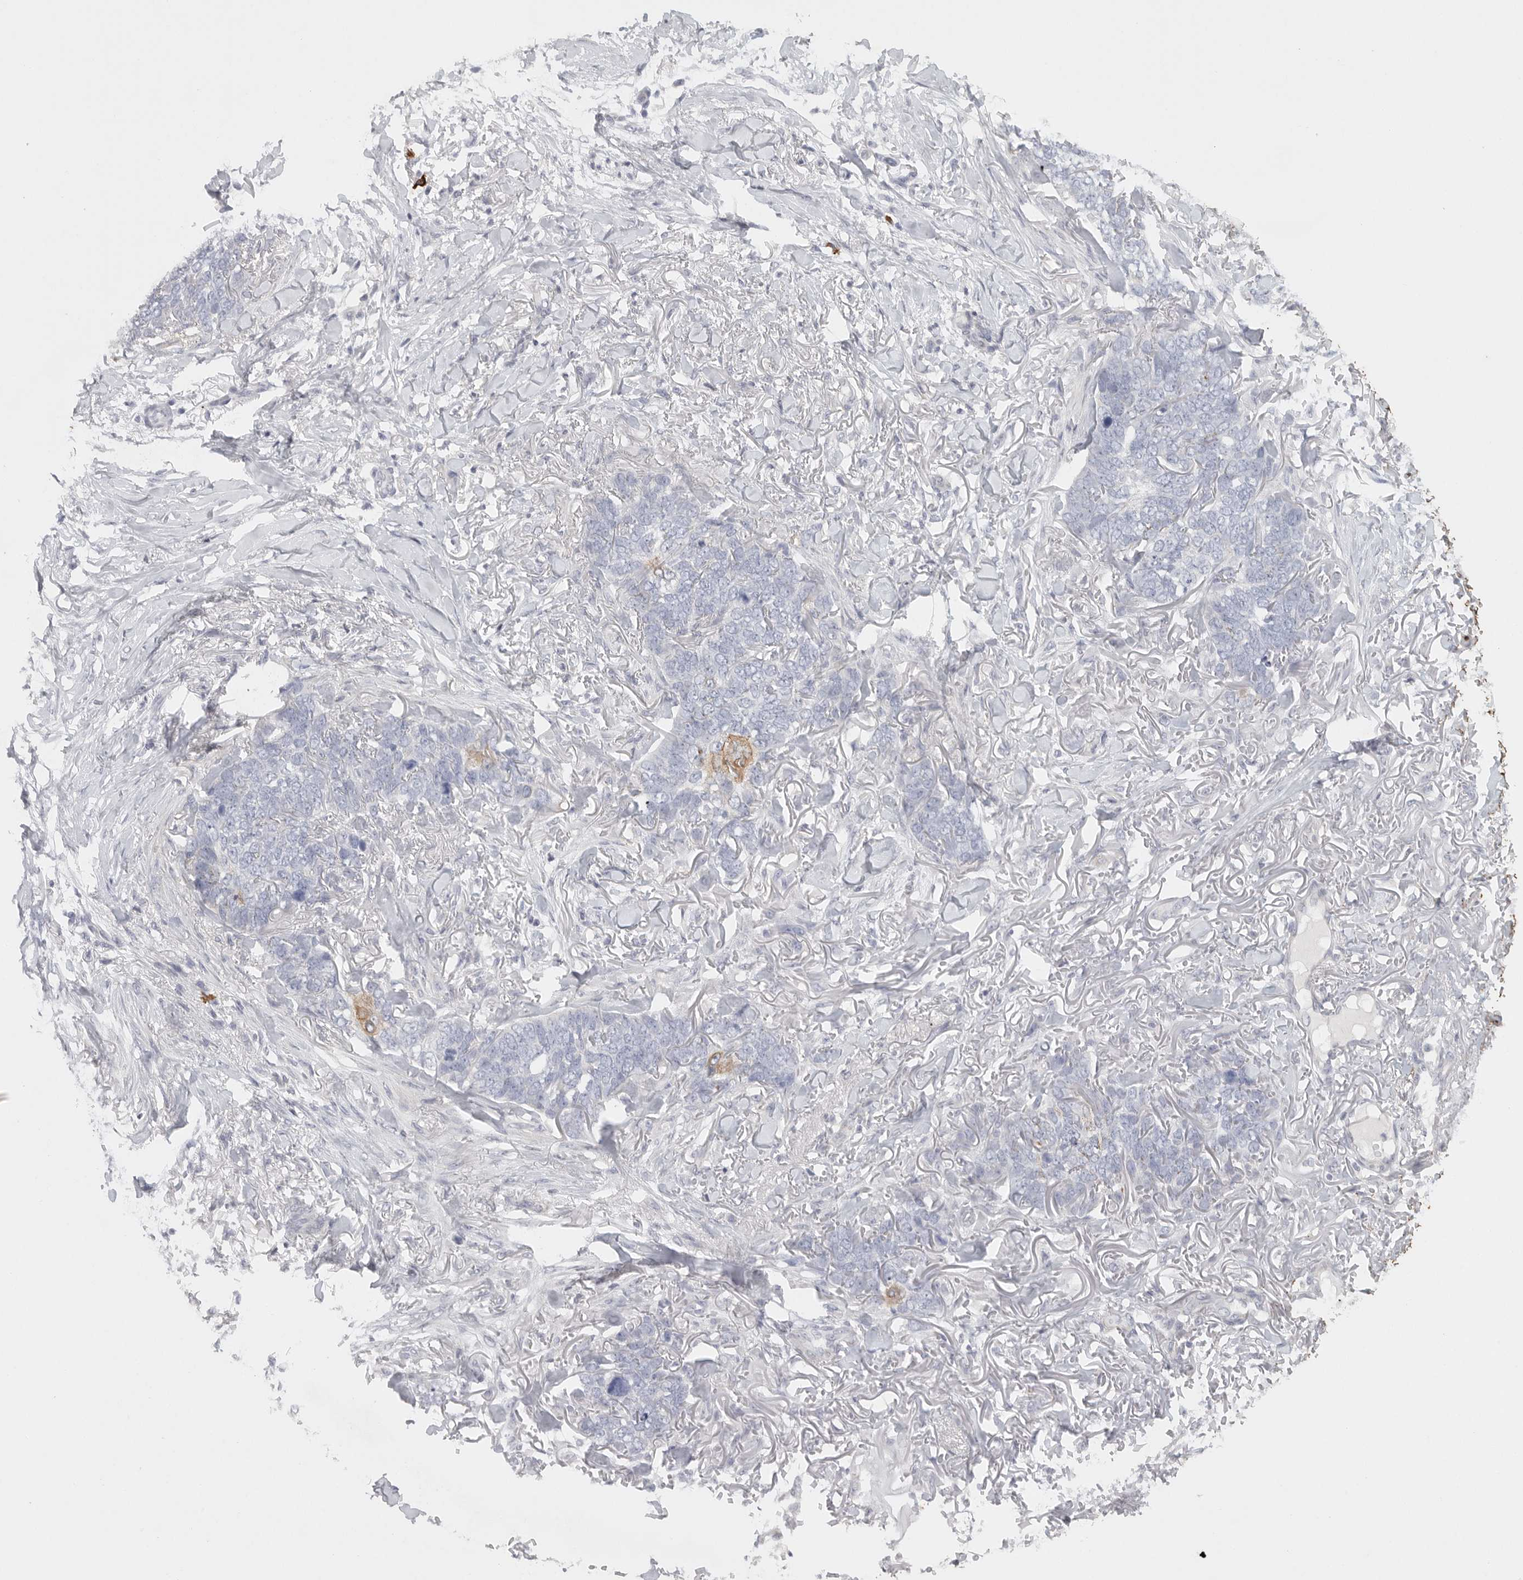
{"staining": {"intensity": "negative", "quantity": "none", "location": "none"}, "tissue": "skin cancer", "cell_type": "Tumor cells", "image_type": "cancer", "snomed": [{"axis": "morphology", "description": "Normal tissue, NOS"}, {"axis": "morphology", "description": "Basal cell carcinoma"}, {"axis": "topography", "description": "Skin"}], "caption": "Immunohistochemical staining of human skin basal cell carcinoma reveals no significant expression in tumor cells.", "gene": "TMEM69", "patient": {"sex": "male", "age": 77}}